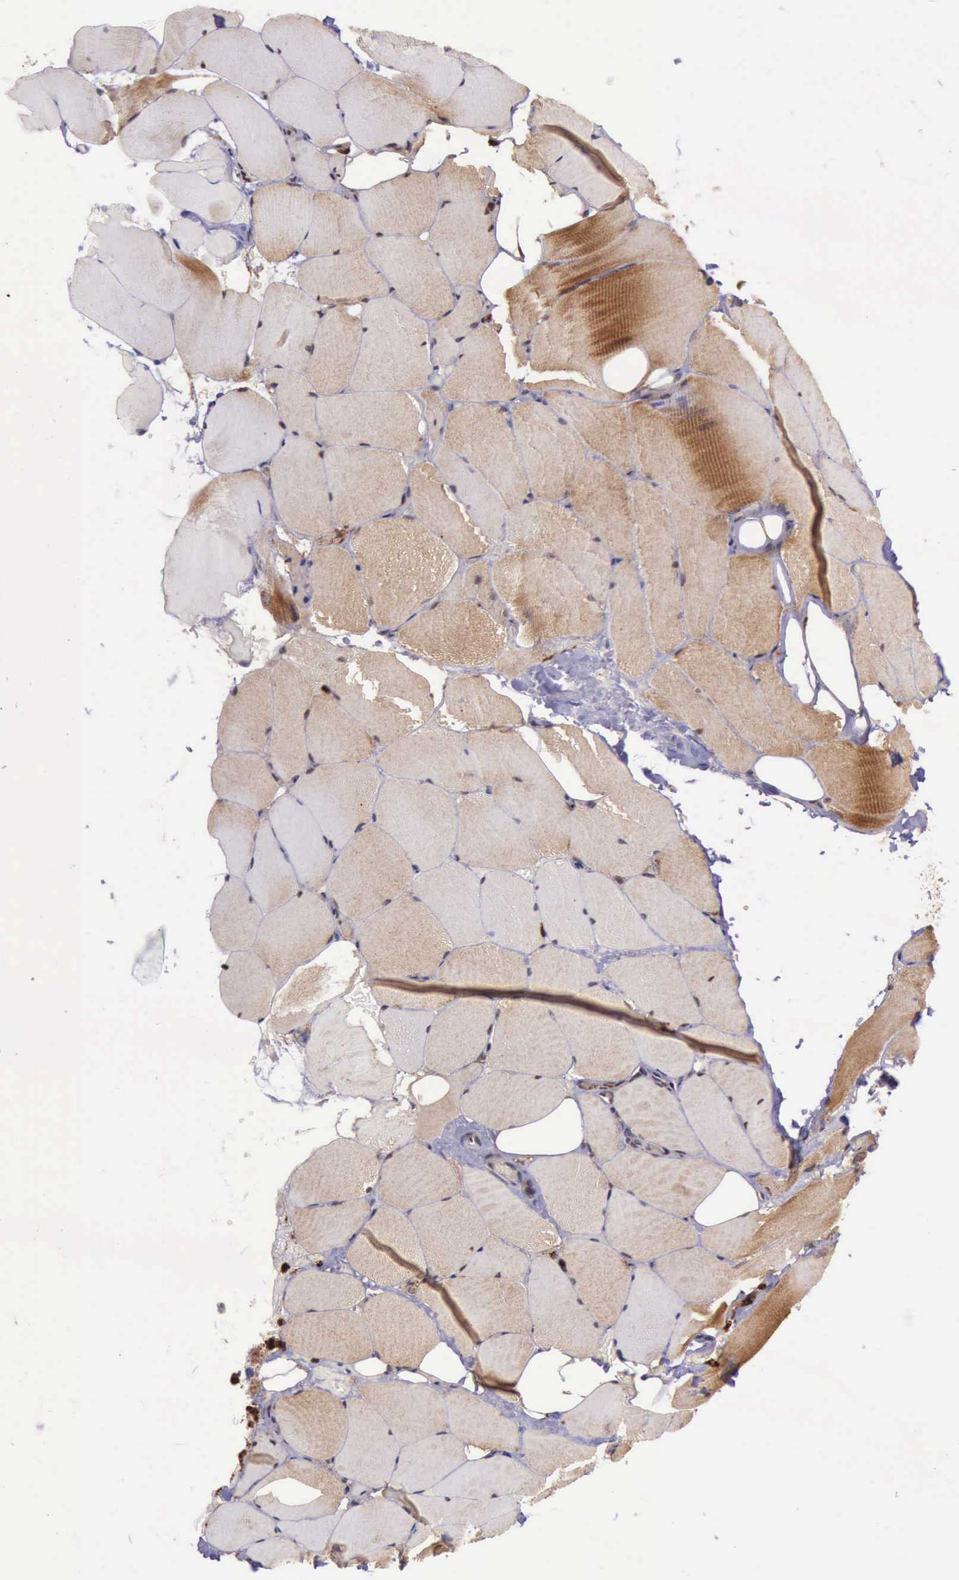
{"staining": {"intensity": "weak", "quantity": "25%-75%", "location": "cytoplasmic/membranous"}, "tissue": "skeletal muscle", "cell_type": "Myocytes", "image_type": "normal", "snomed": [{"axis": "morphology", "description": "Normal tissue, NOS"}, {"axis": "topography", "description": "Skeletal muscle"}, {"axis": "topography", "description": "Parathyroid gland"}], "caption": "Brown immunohistochemical staining in normal skeletal muscle reveals weak cytoplasmic/membranous staining in approximately 25%-75% of myocytes. The staining is performed using DAB brown chromogen to label protein expression. The nuclei are counter-stained blue using hematoxylin.", "gene": "ARMCX3", "patient": {"sex": "female", "age": 37}}